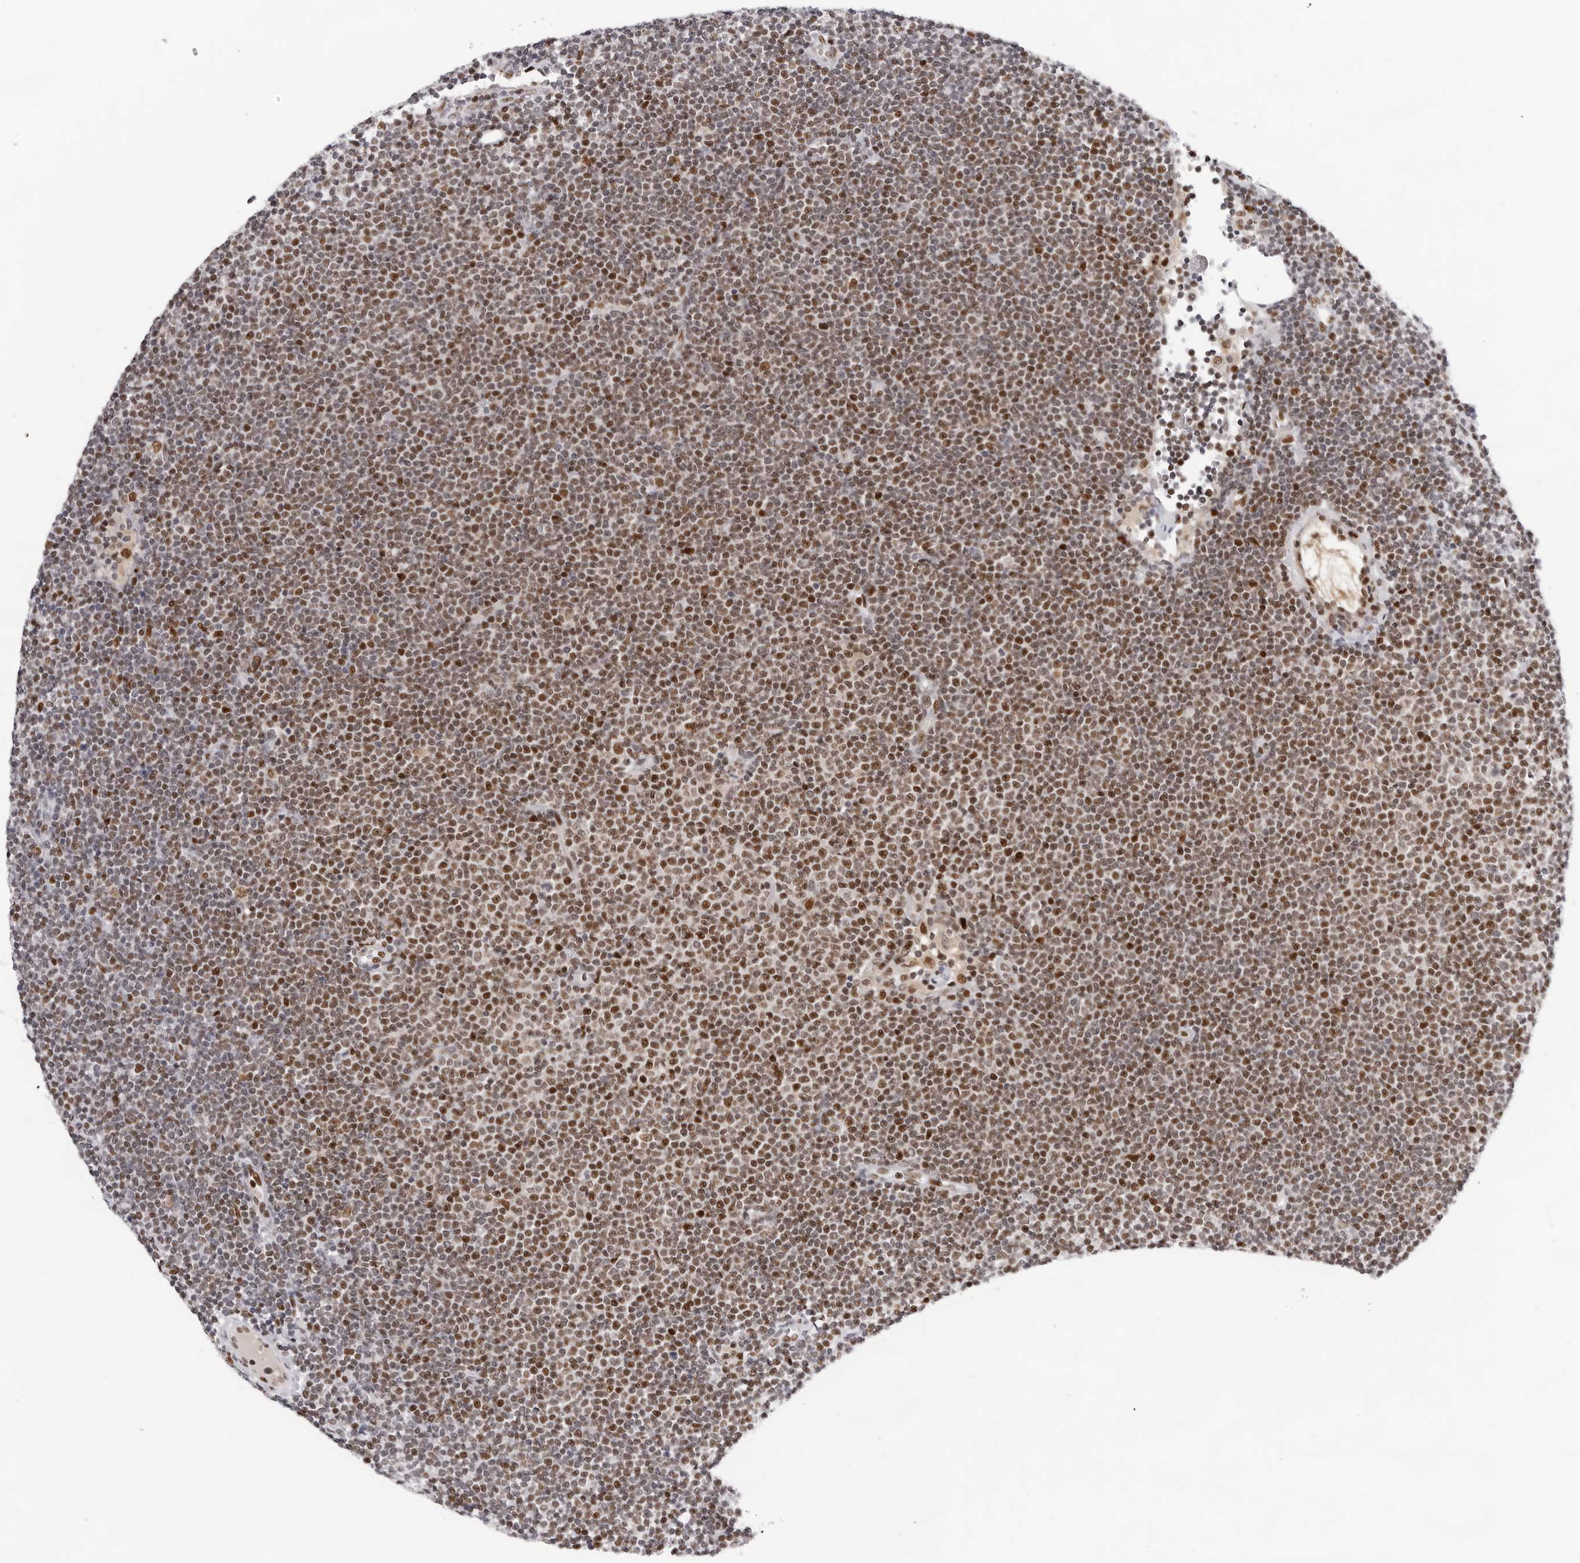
{"staining": {"intensity": "moderate", "quantity": ">75%", "location": "nuclear"}, "tissue": "lymphoma", "cell_type": "Tumor cells", "image_type": "cancer", "snomed": [{"axis": "morphology", "description": "Malignant lymphoma, non-Hodgkin's type, Low grade"}, {"axis": "topography", "description": "Lymph node"}], "caption": "Moderate nuclear staining for a protein is appreciated in about >75% of tumor cells of lymphoma using IHC.", "gene": "OGG1", "patient": {"sex": "female", "age": 53}}